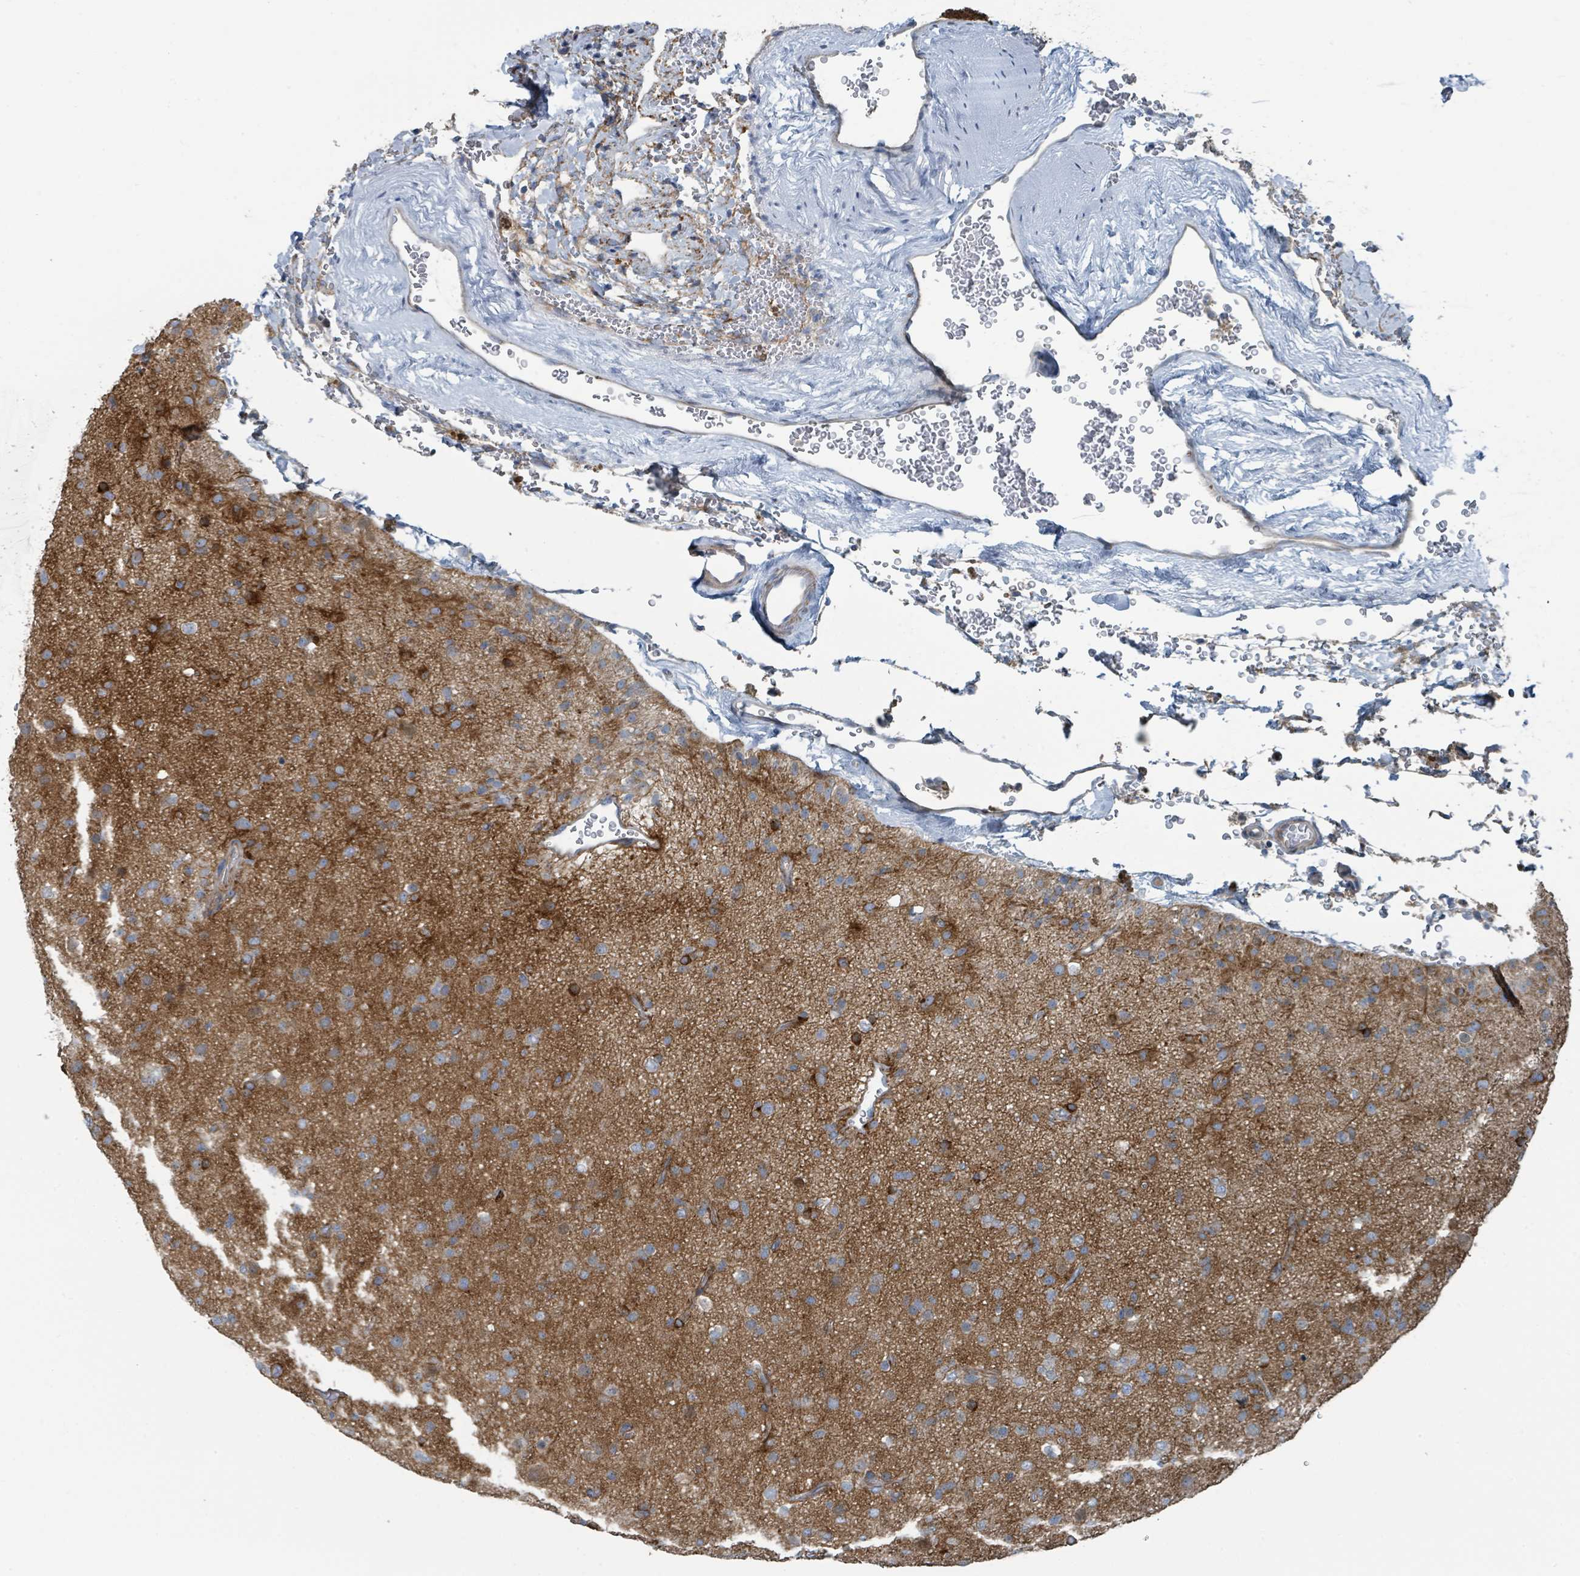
{"staining": {"intensity": "moderate", "quantity": "<25%", "location": "cytoplasmic/membranous"}, "tissue": "glioma", "cell_type": "Tumor cells", "image_type": "cancer", "snomed": [{"axis": "morphology", "description": "Glioma, malignant, Low grade"}, {"axis": "topography", "description": "Brain"}], "caption": "IHC (DAB (3,3'-diaminobenzidine)) staining of malignant glioma (low-grade) shows moderate cytoplasmic/membranous protein positivity in about <25% of tumor cells.", "gene": "DIPK2A", "patient": {"sex": "male", "age": 65}}